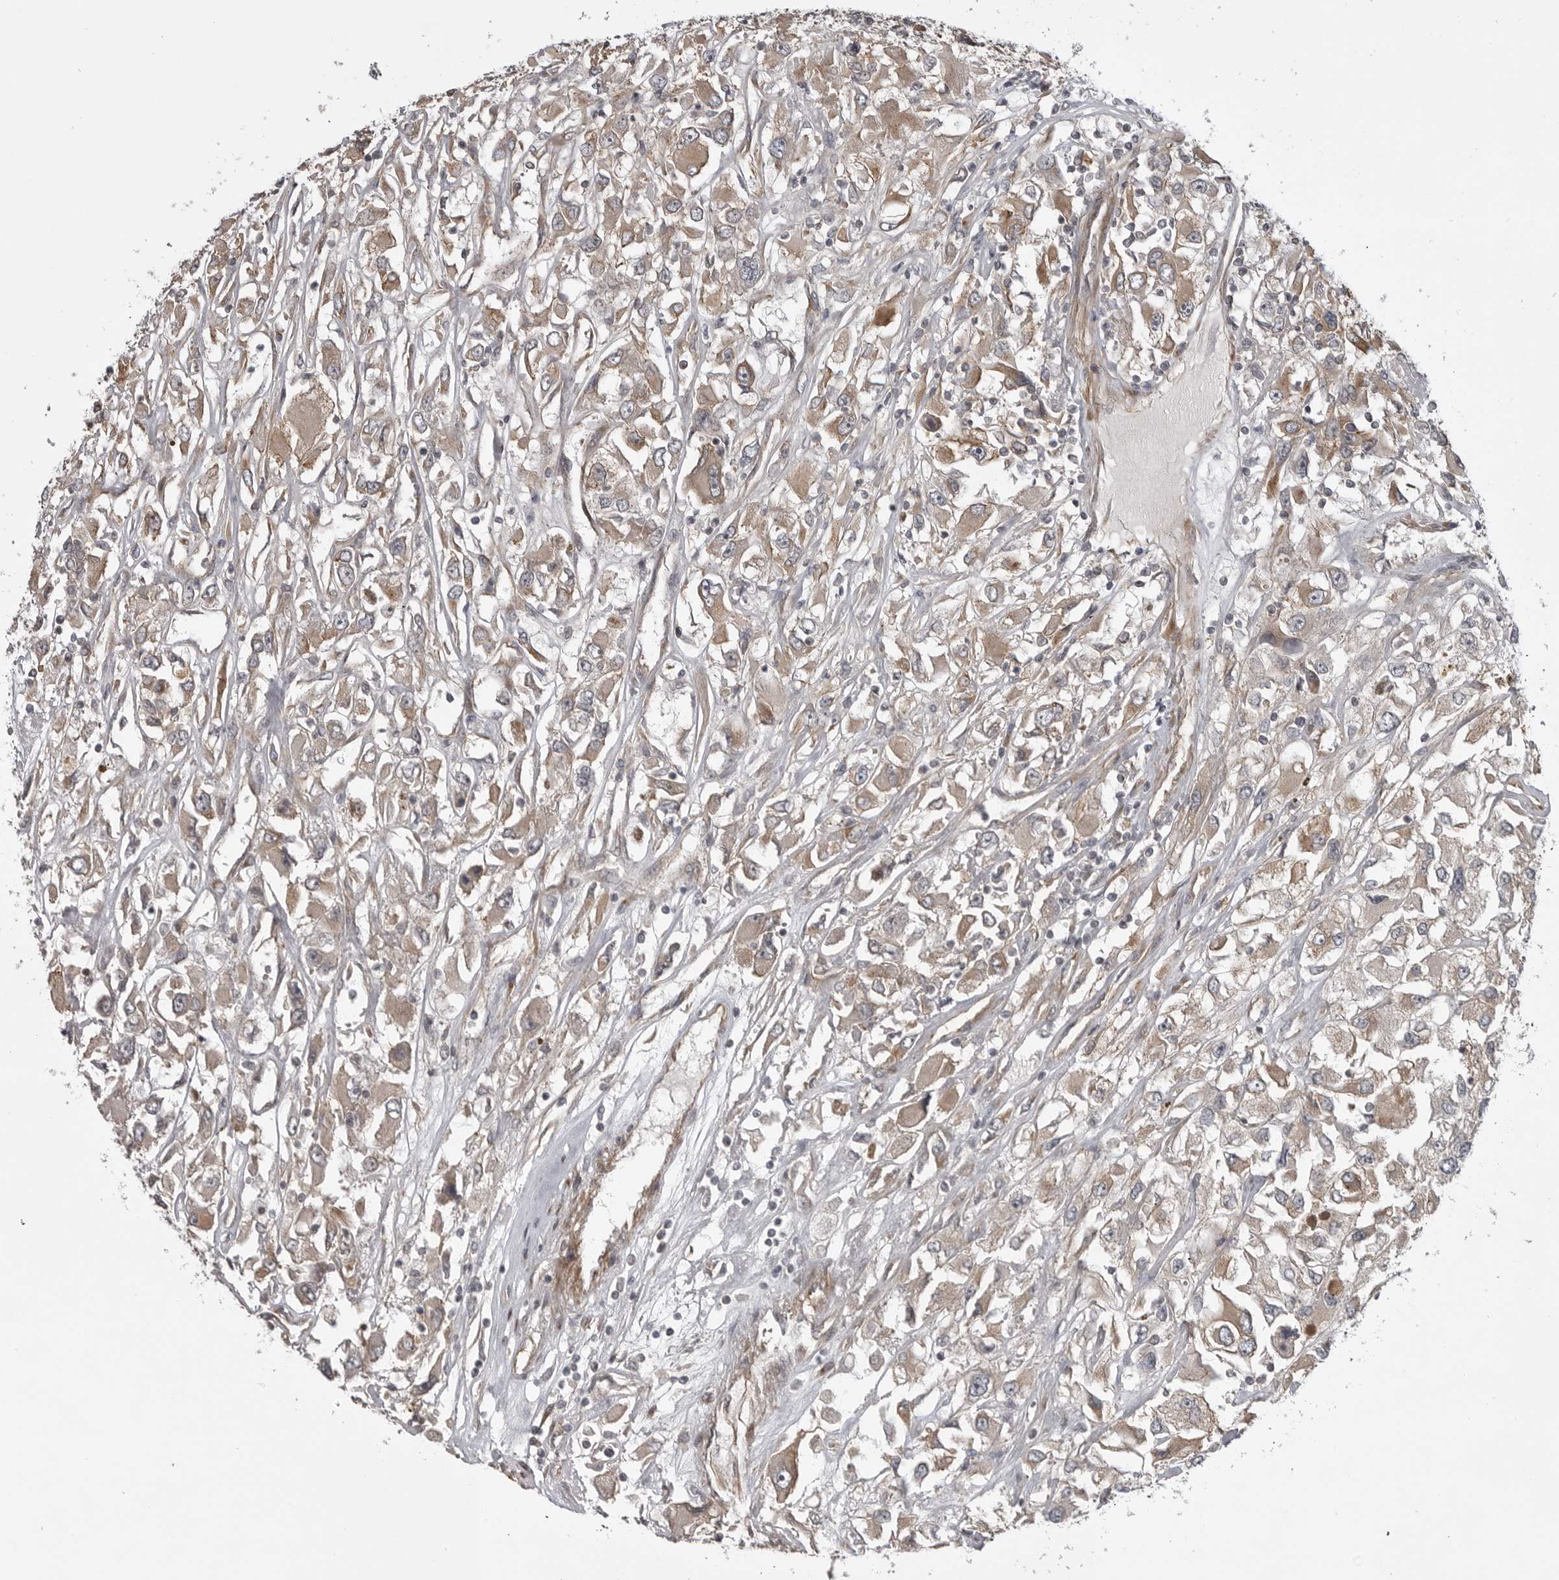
{"staining": {"intensity": "weak", "quantity": ">75%", "location": "cytoplasmic/membranous"}, "tissue": "renal cancer", "cell_type": "Tumor cells", "image_type": "cancer", "snomed": [{"axis": "morphology", "description": "Adenocarcinoma, NOS"}, {"axis": "topography", "description": "Kidney"}], "caption": "Renal cancer (adenocarcinoma) tissue demonstrates weak cytoplasmic/membranous staining in approximately >75% of tumor cells, visualized by immunohistochemistry.", "gene": "LRRC45", "patient": {"sex": "female", "age": 52}}